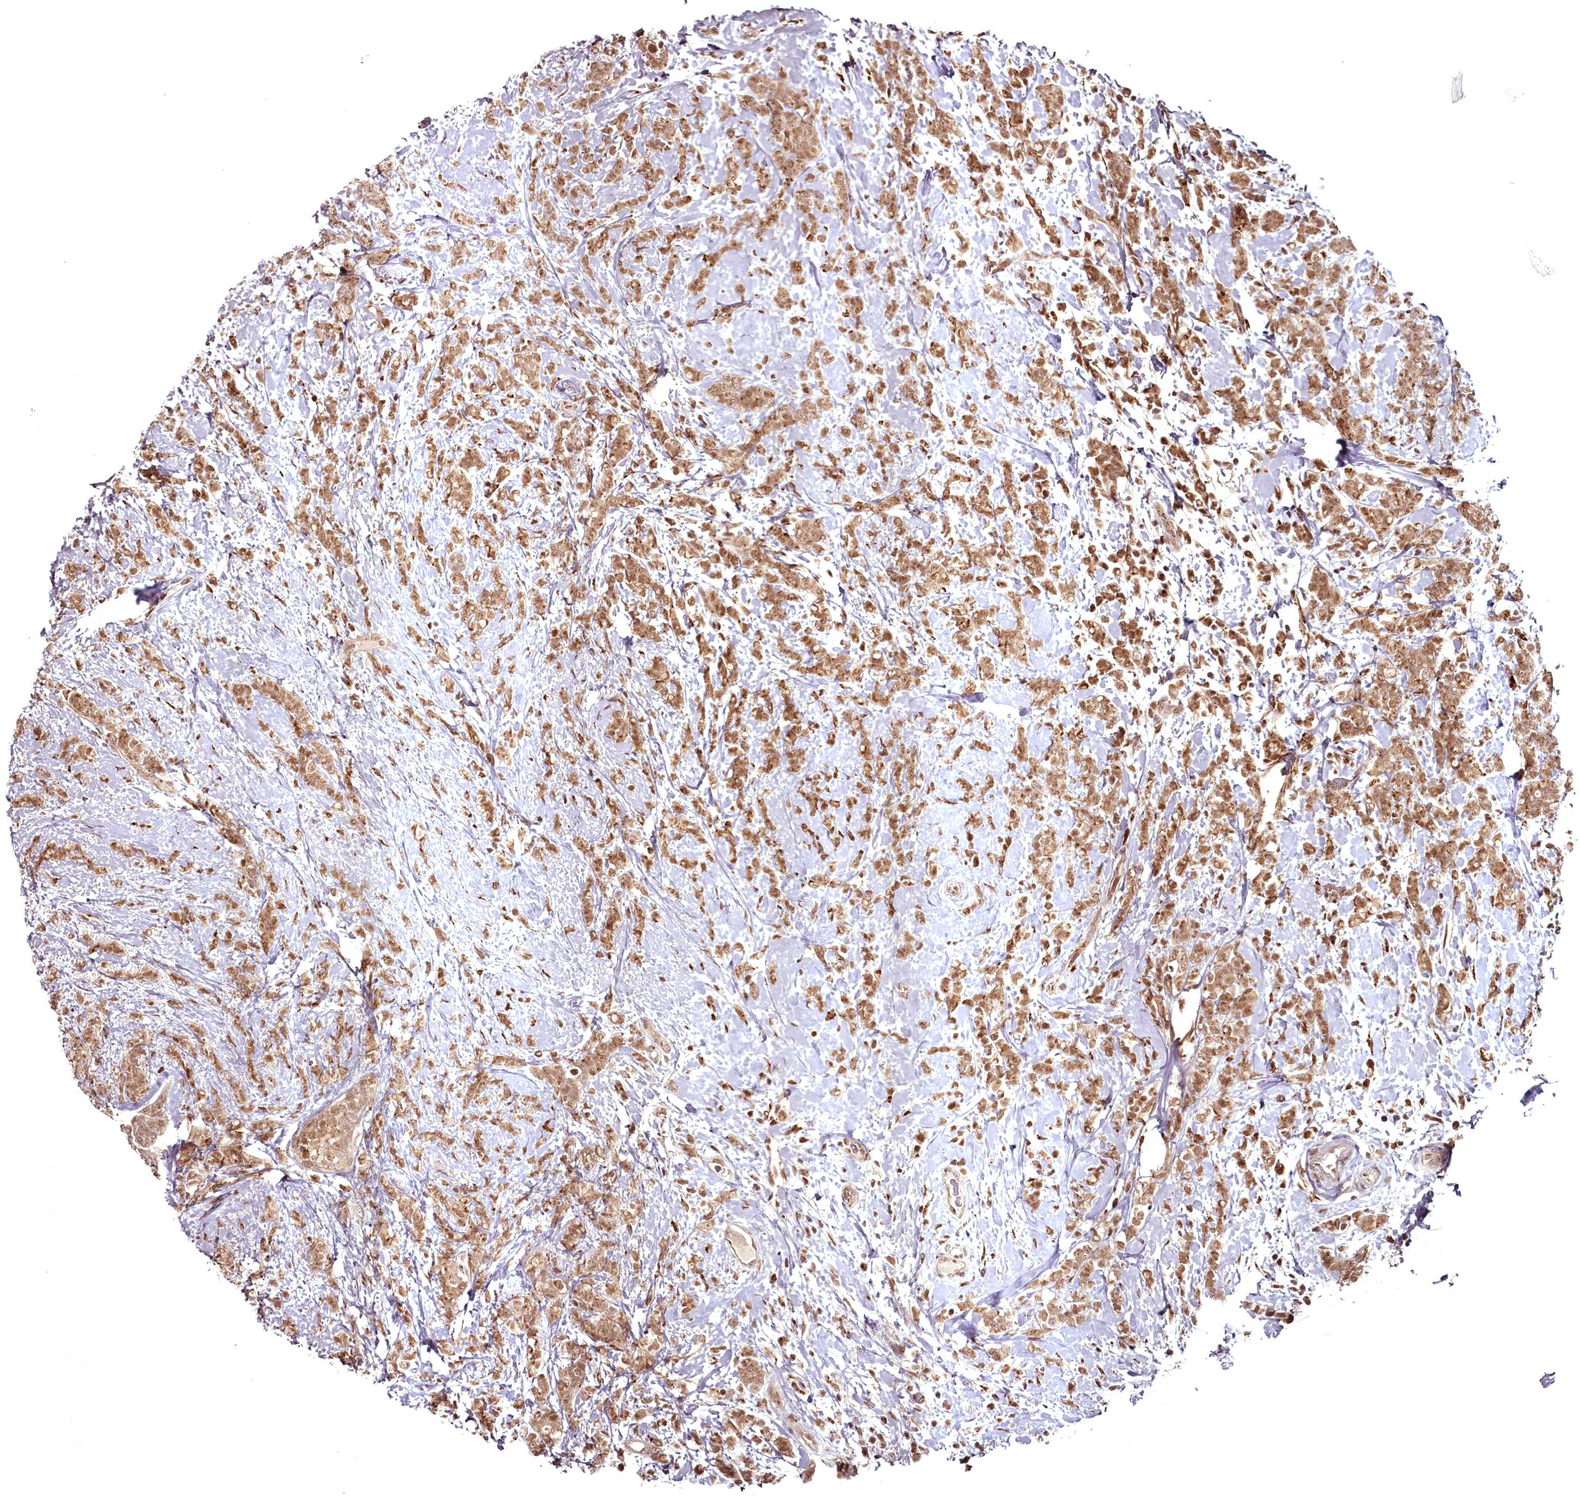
{"staining": {"intensity": "moderate", "quantity": ">75%", "location": "cytoplasmic/membranous,nuclear"}, "tissue": "breast cancer", "cell_type": "Tumor cells", "image_type": "cancer", "snomed": [{"axis": "morphology", "description": "Lobular carcinoma"}, {"axis": "topography", "description": "Breast"}], "caption": "About >75% of tumor cells in lobular carcinoma (breast) exhibit moderate cytoplasmic/membranous and nuclear protein positivity as visualized by brown immunohistochemical staining.", "gene": "CEP83", "patient": {"sex": "female", "age": 58}}